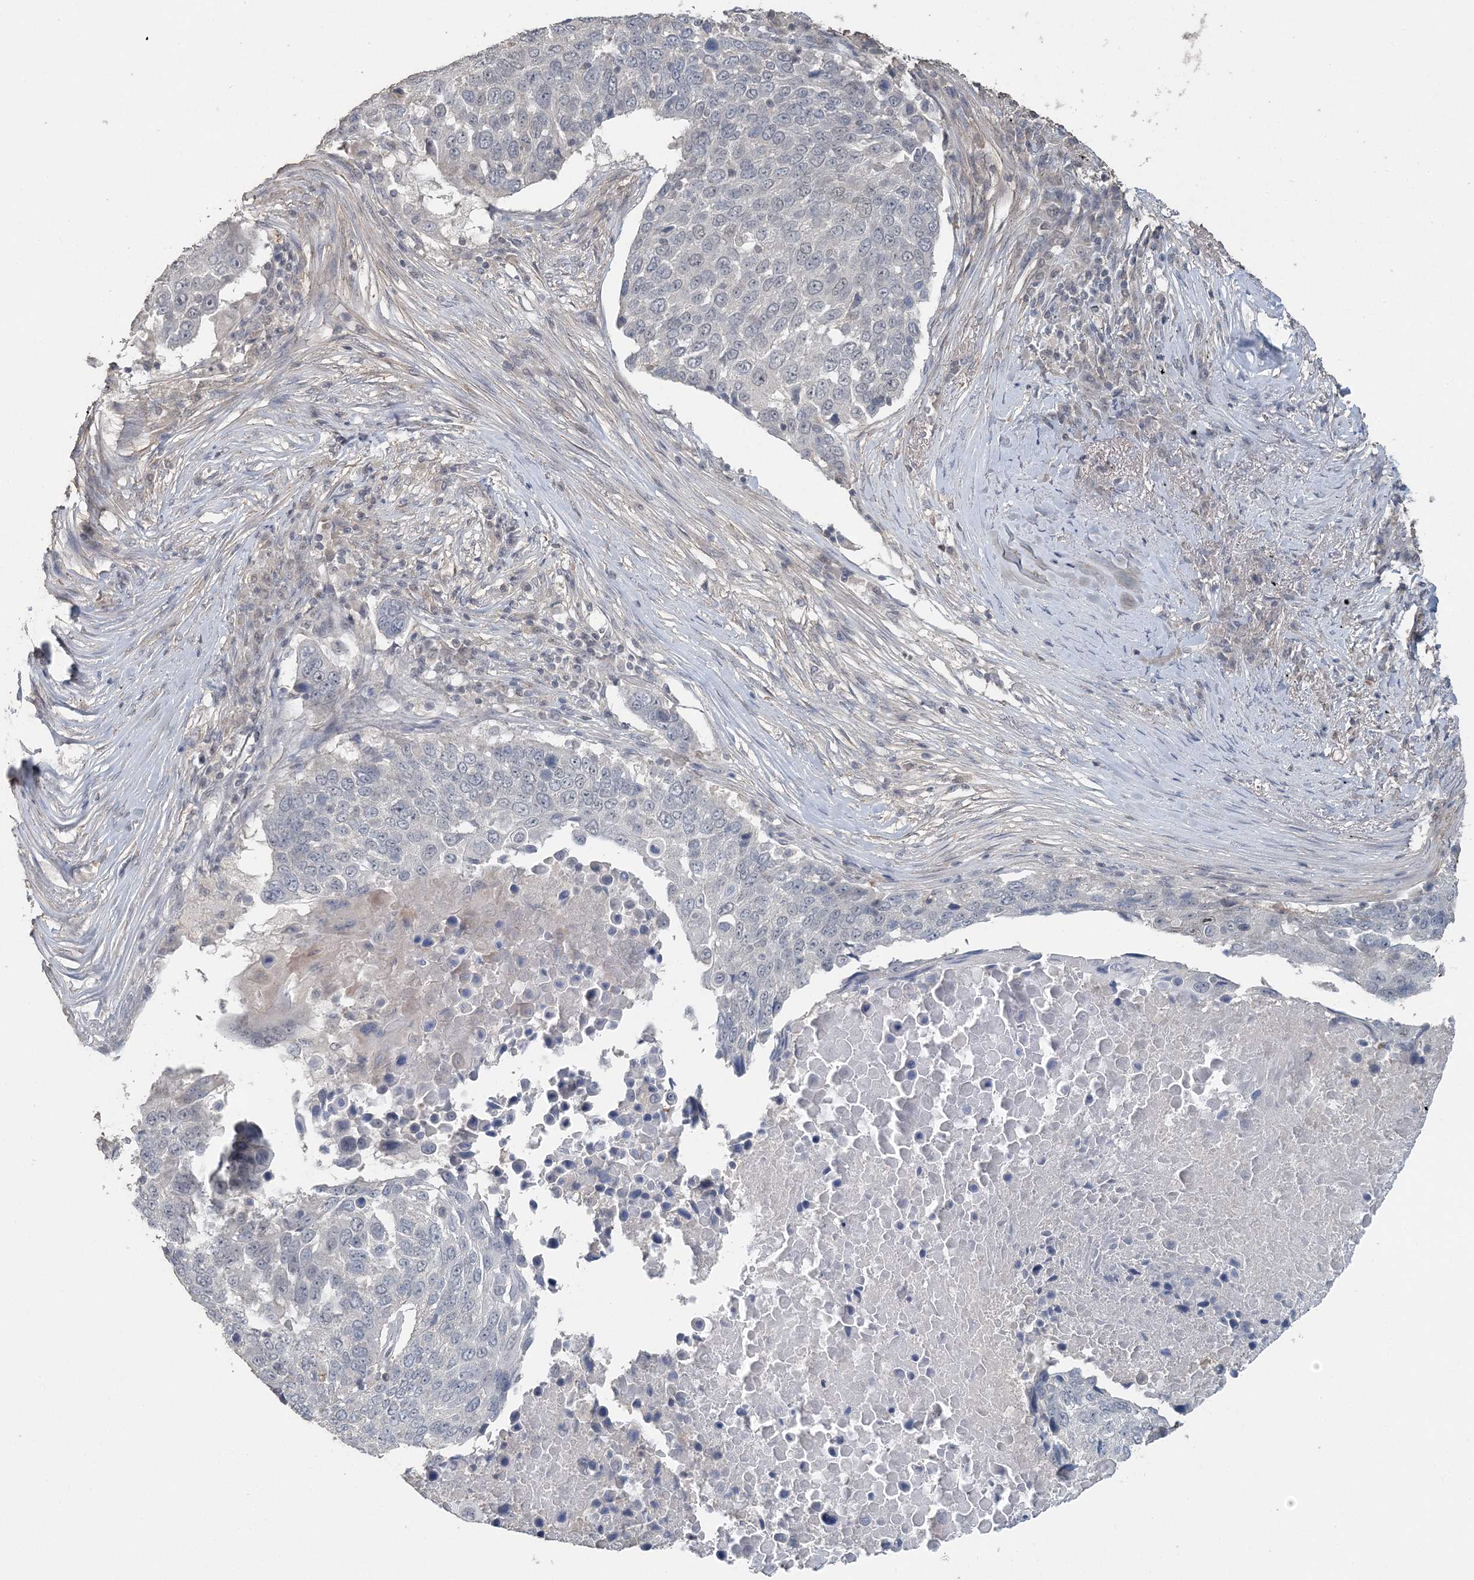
{"staining": {"intensity": "negative", "quantity": "none", "location": "none"}, "tissue": "lung cancer", "cell_type": "Tumor cells", "image_type": "cancer", "snomed": [{"axis": "morphology", "description": "Squamous cell carcinoma, NOS"}, {"axis": "topography", "description": "Lung"}], "caption": "Tumor cells are negative for protein expression in human squamous cell carcinoma (lung). (DAB (3,3'-diaminobenzidine) IHC, high magnification).", "gene": "UIMC1", "patient": {"sex": "male", "age": 66}}